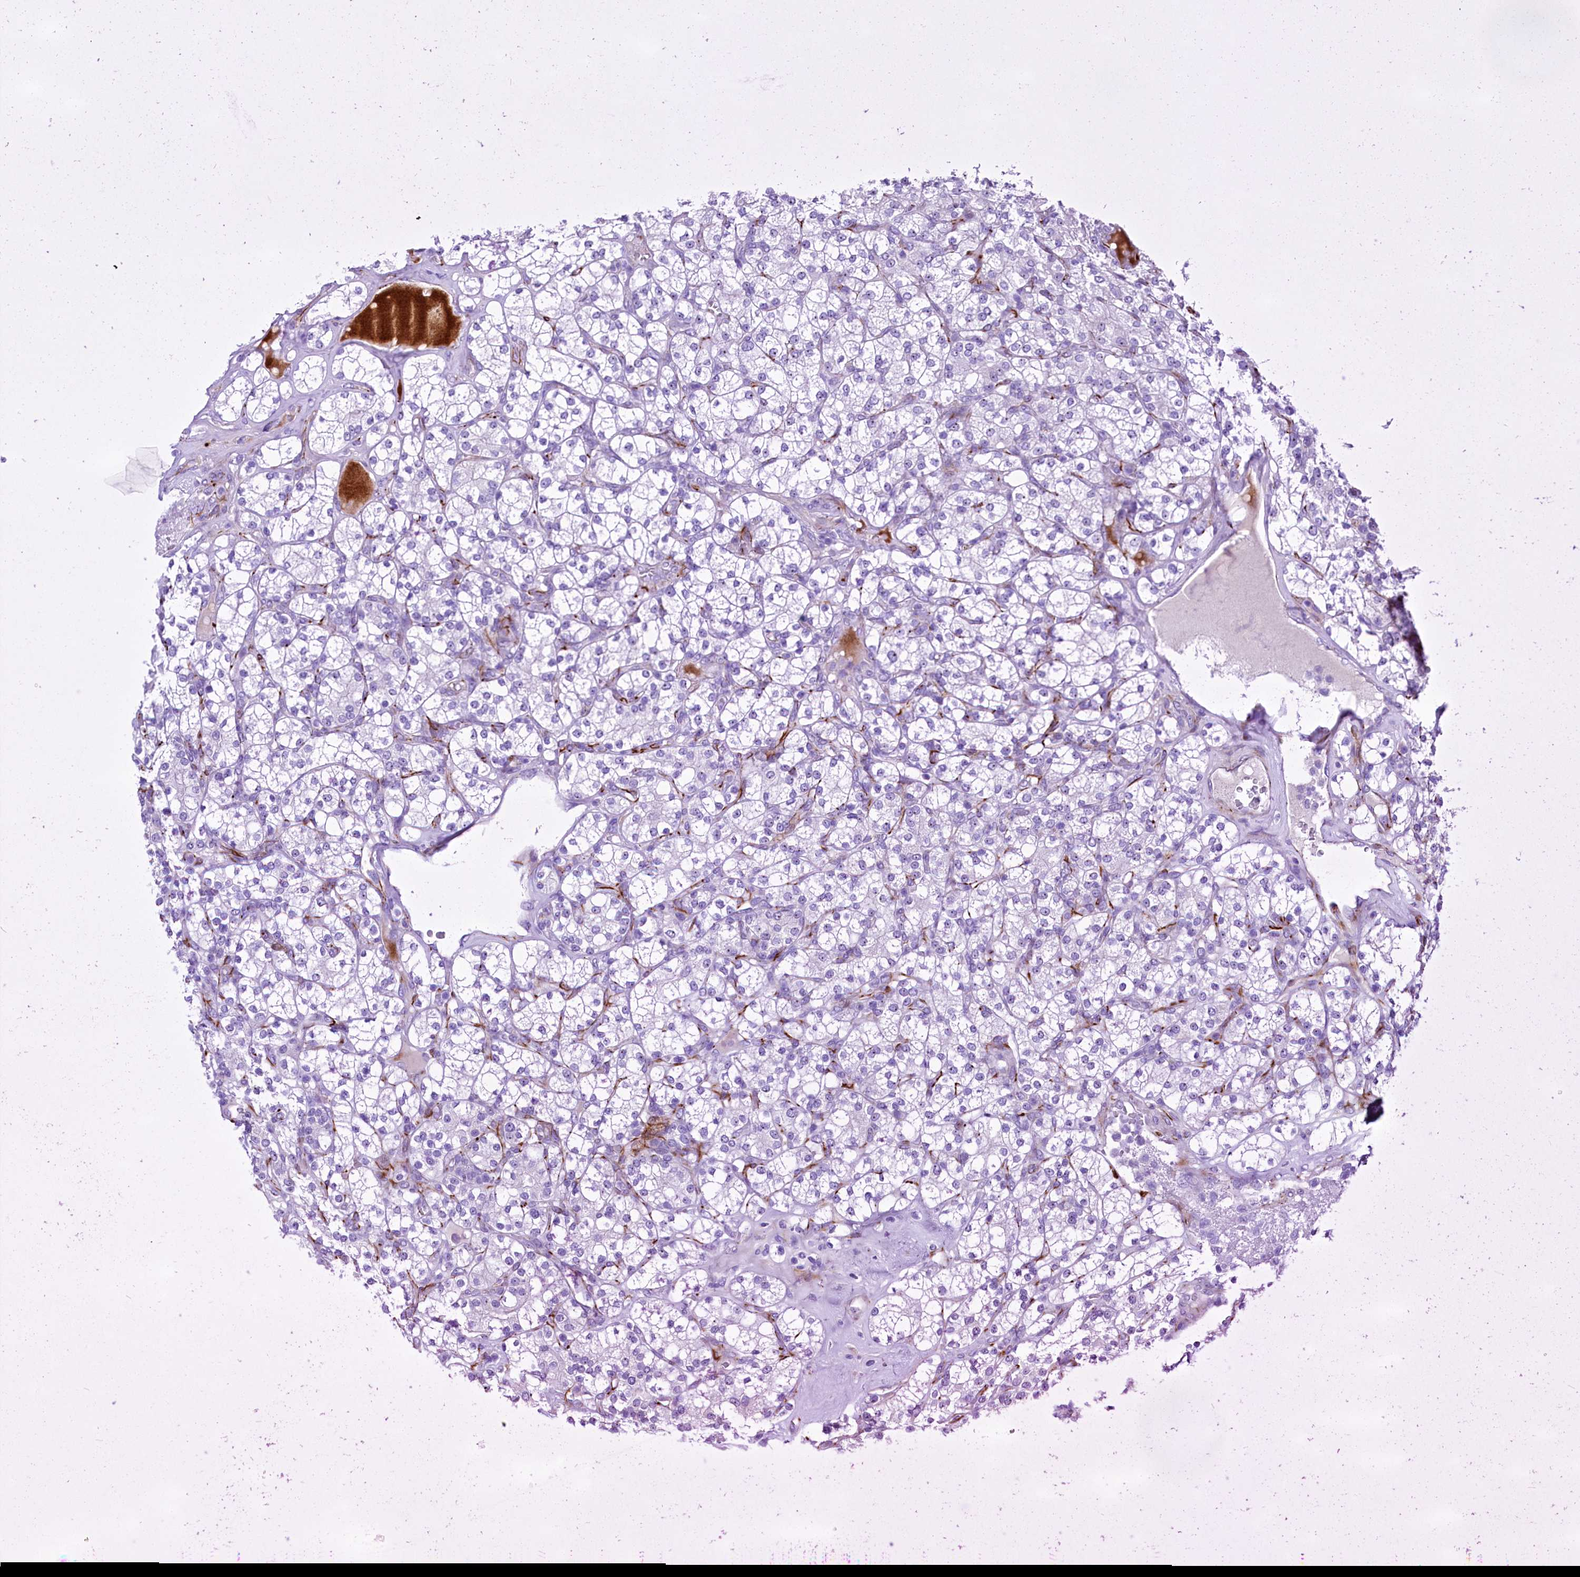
{"staining": {"intensity": "negative", "quantity": "none", "location": "none"}, "tissue": "renal cancer", "cell_type": "Tumor cells", "image_type": "cancer", "snomed": [{"axis": "morphology", "description": "Adenocarcinoma, NOS"}, {"axis": "topography", "description": "Kidney"}], "caption": "DAB (3,3'-diaminobenzidine) immunohistochemical staining of human renal cancer exhibits no significant positivity in tumor cells.", "gene": "SH3TC2", "patient": {"sex": "male", "age": 77}}